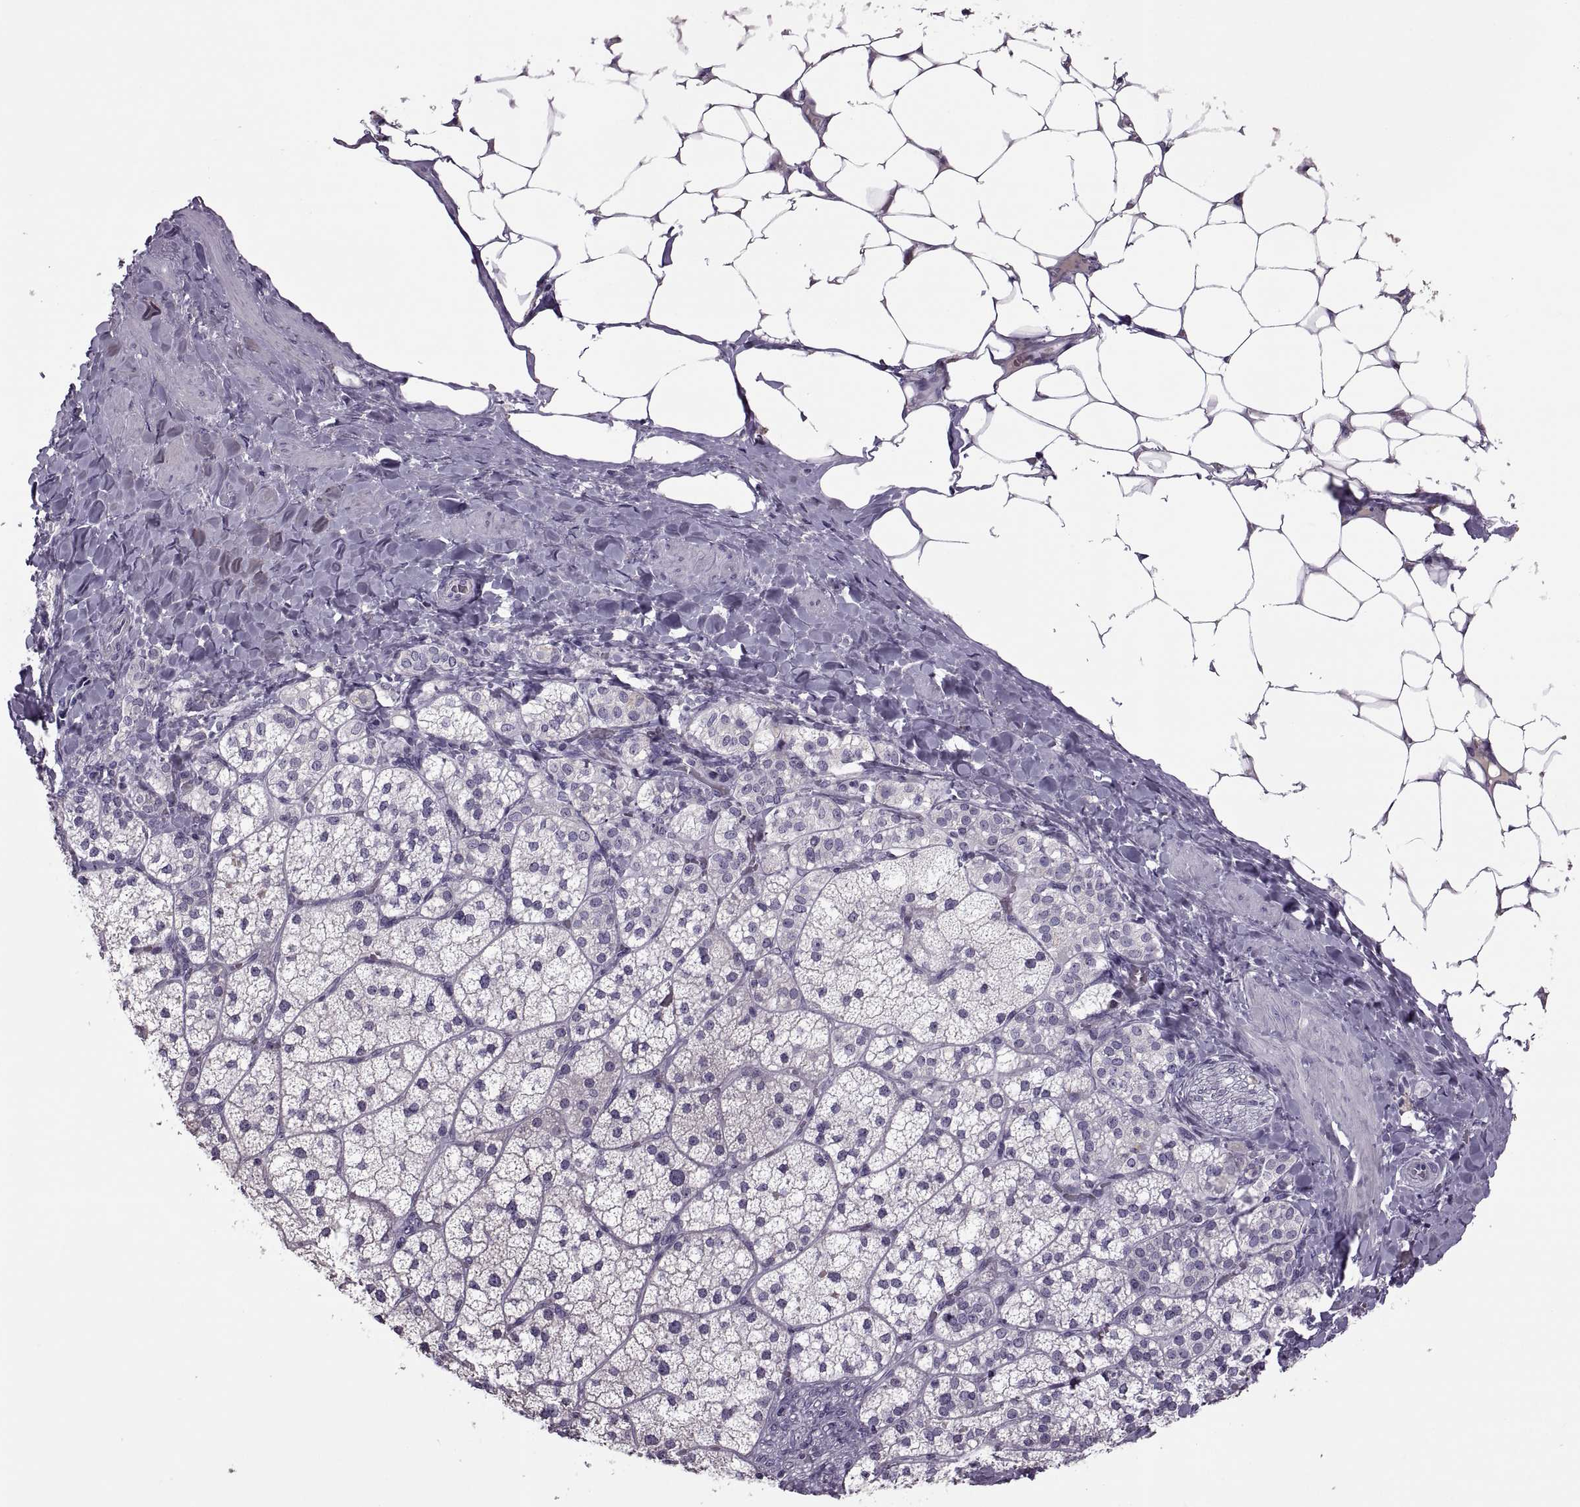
{"staining": {"intensity": "moderate", "quantity": "<25%", "location": "cytoplasmic/membranous"}, "tissue": "adrenal gland", "cell_type": "Glandular cells", "image_type": "normal", "snomed": [{"axis": "morphology", "description": "Normal tissue, NOS"}, {"axis": "topography", "description": "Adrenal gland"}], "caption": "Moderate cytoplasmic/membranous staining for a protein is seen in approximately <25% of glandular cells of normal adrenal gland using immunohistochemistry (IHC).", "gene": "RSPH6A", "patient": {"sex": "male", "age": 53}}